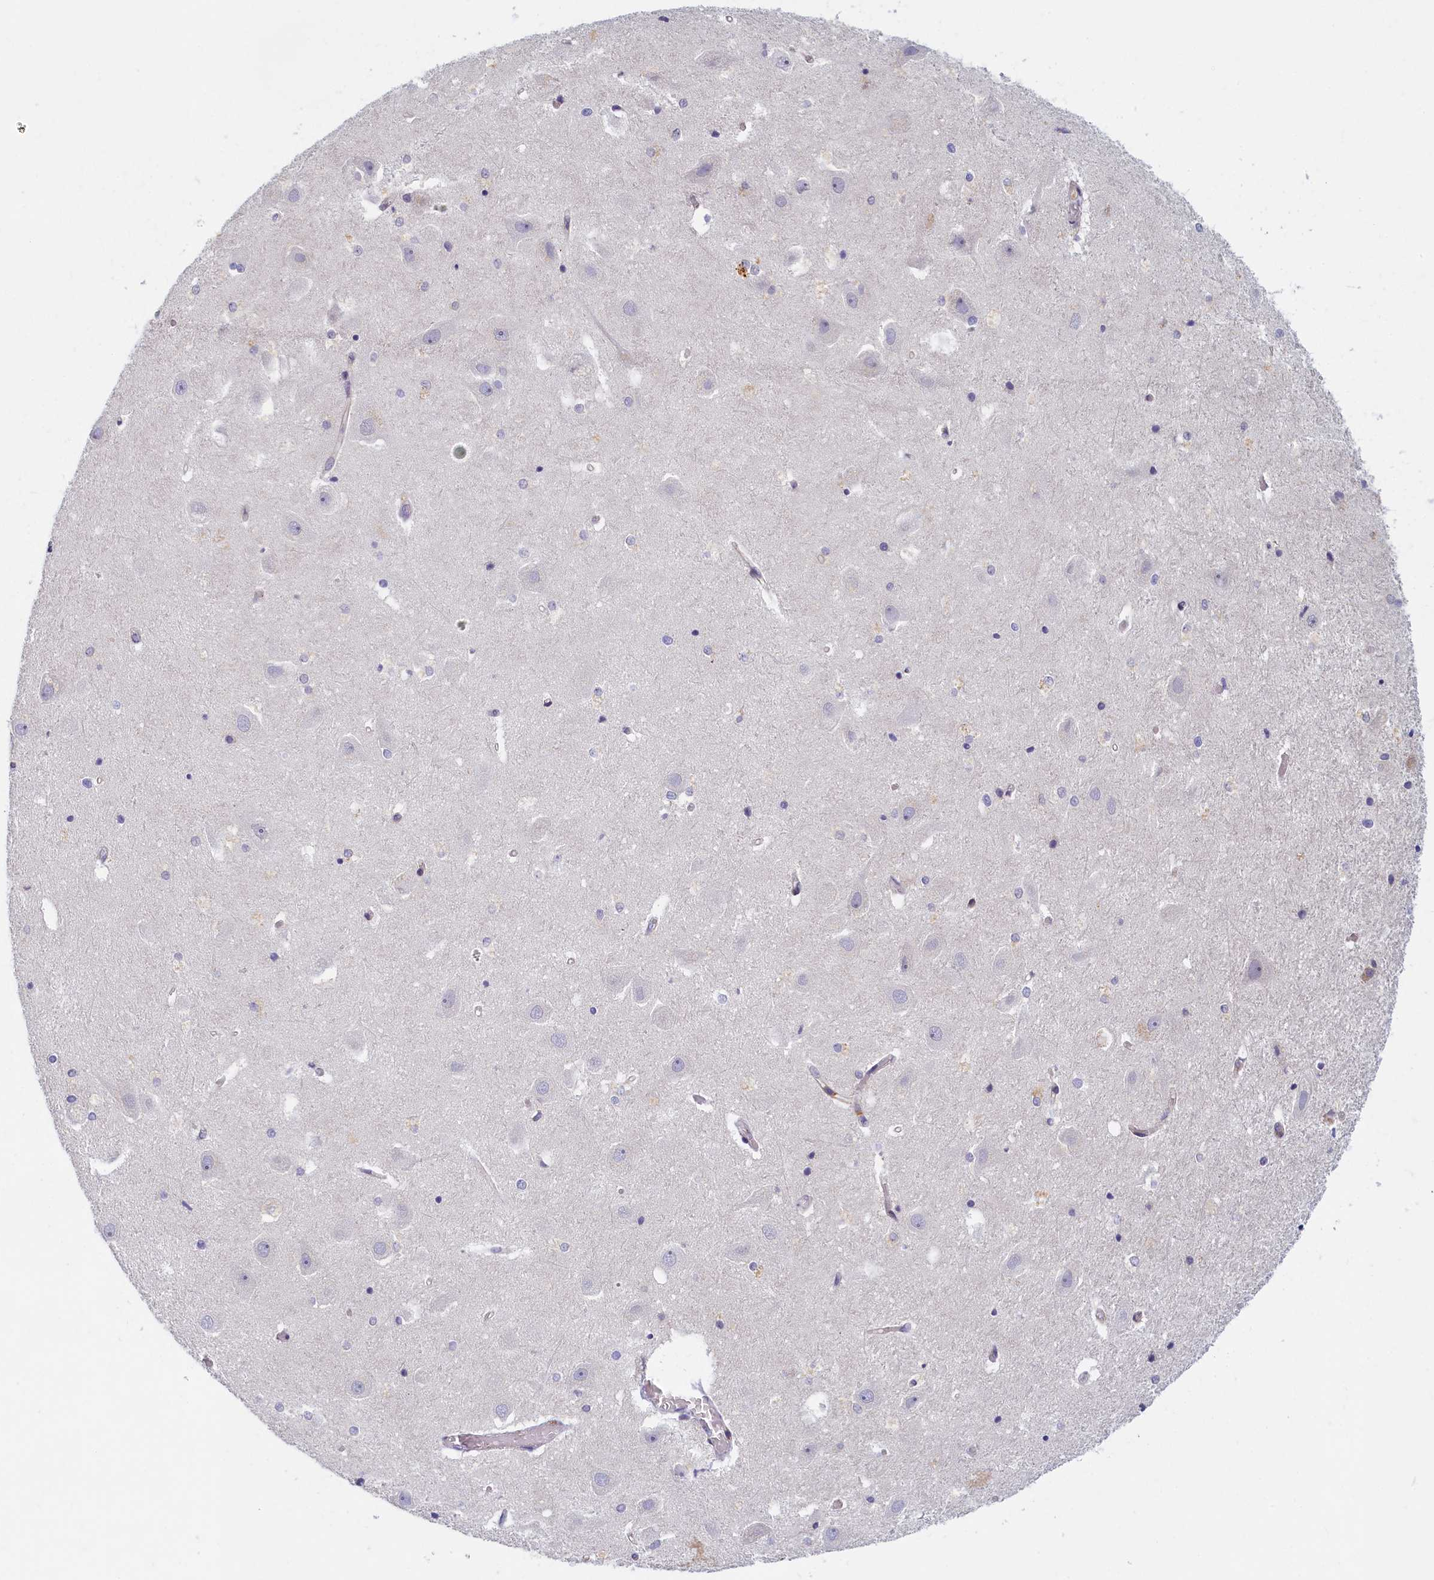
{"staining": {"intensity": "negative", "quantity": "none", "location": "none"}, "tissue": "hippocampus", "cell_type": "Glial cells", "image_type": "normal", "snomed": [{"axis": "morphology", "description": "Normal tissue, NOS"}, {"axis": "topography", "description": "Hippocampus"}], "caption": "This is an IHC micrograph of unremarkable human hippocampus. There is no staining in glial cells.", "gene": "NOL10", "patient": {"sex": "female", "age": 52}}